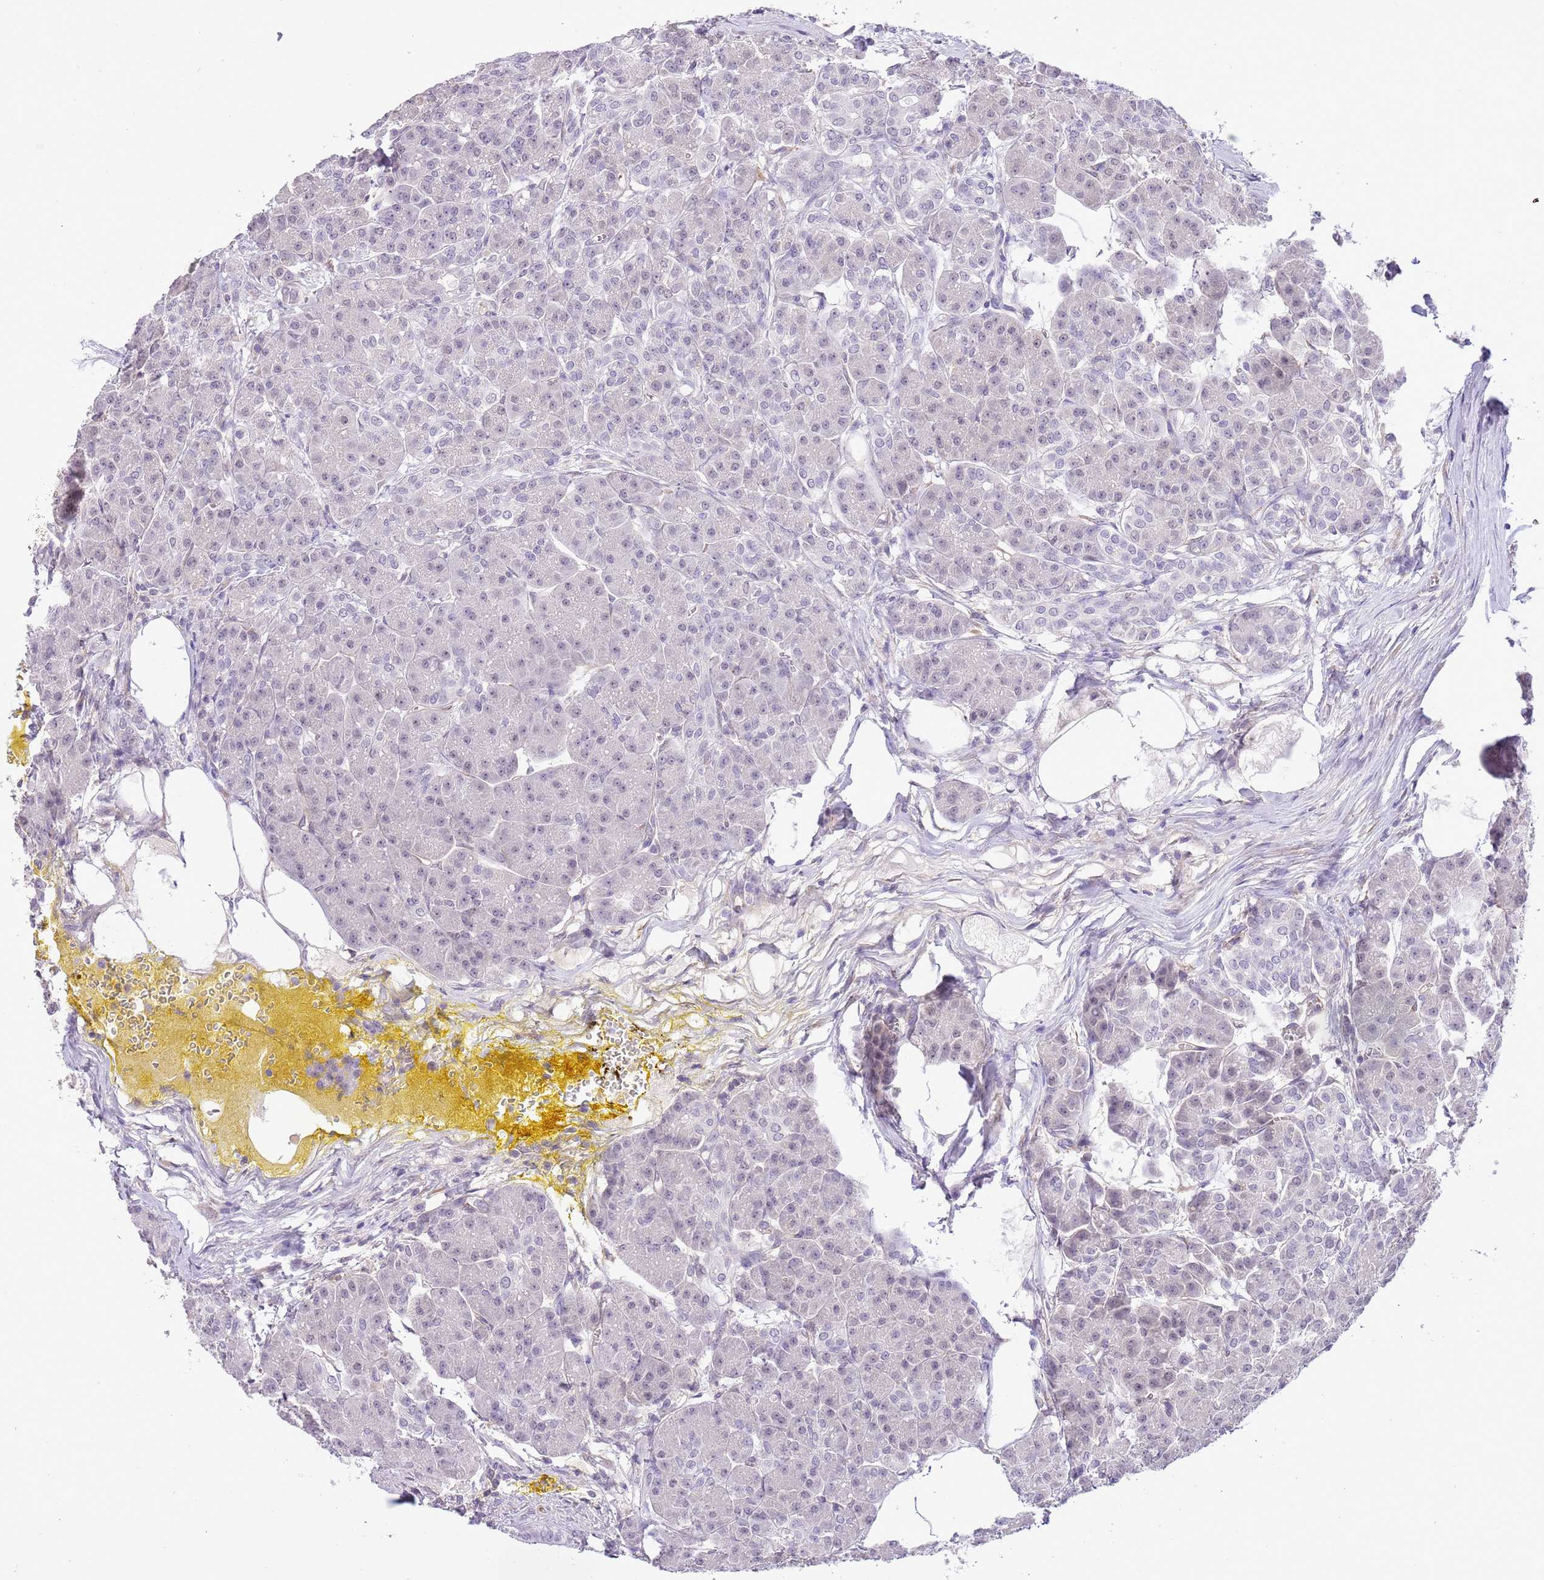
{"staining": {"intensity": "weak", "quantity": "25%-75%", "location": "nuclear"}, "tissue": "pancreas", "cell_type": "Exocrine glandular cells", "image_type": "normal", "snomed": [{"axis": "morphology", "description": "Normal tissue, NOS"}, {"axis": "topography", "description": "Pancreas"}], "caption": "Protein analysis of normal pancreas displays weak nuclear staining in about 25%-75% of exocrine glandular cells.", "gene": "MIDN", "patient": {"sex": "male", "age": 63}}